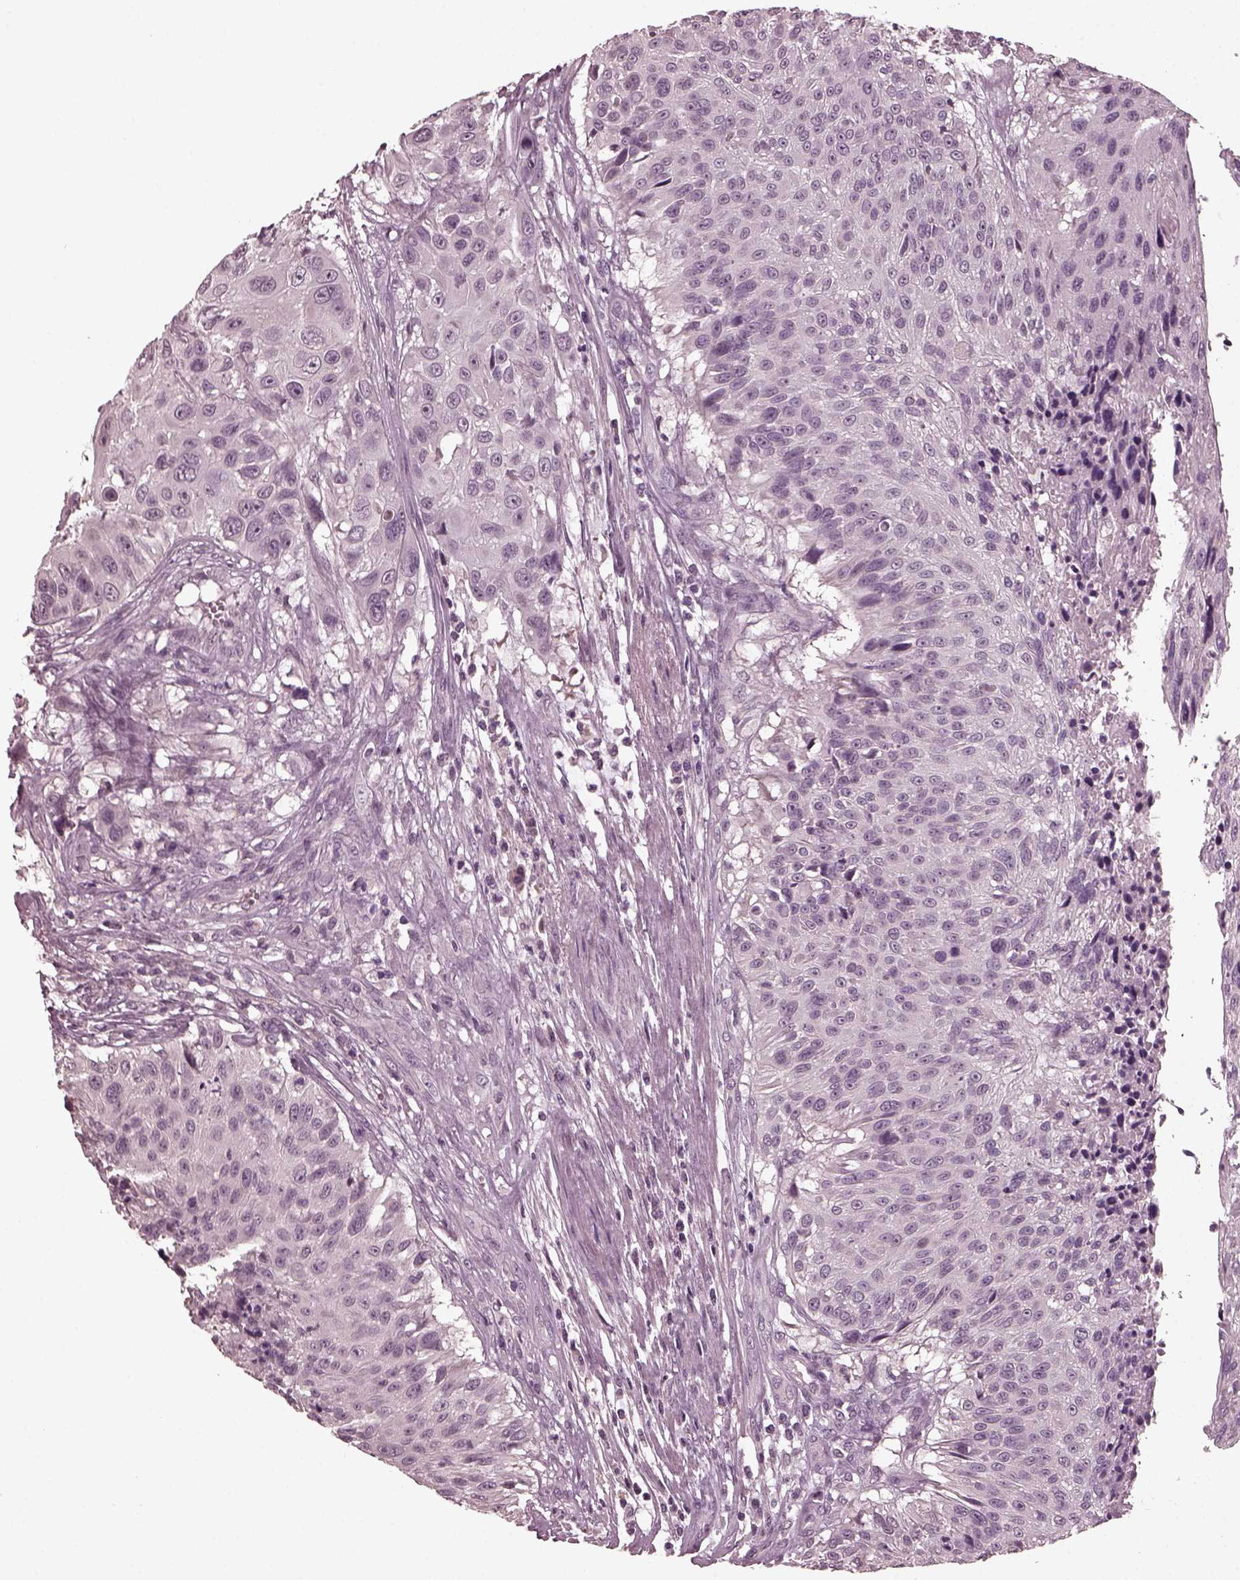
{"staining": {"intensity": "negative", "quantity": "none", "location": "none"}, "tissue": "urothelial cancer", "cell_type": "Tumor cells", "image_type": "cancer", "snomed": [{"axis": "morphology", "description": "Urothelial carcinoma, NOS"}, {"axis": "topography", "description": "Urinary bladder"}], "caption": "DAB immunohistochemical staining of human transitional cell carcinoma exhibits no significant expression in tumor cells.", "gene": "RCVRN", "patient": {"sex": "male", "age": 55}}